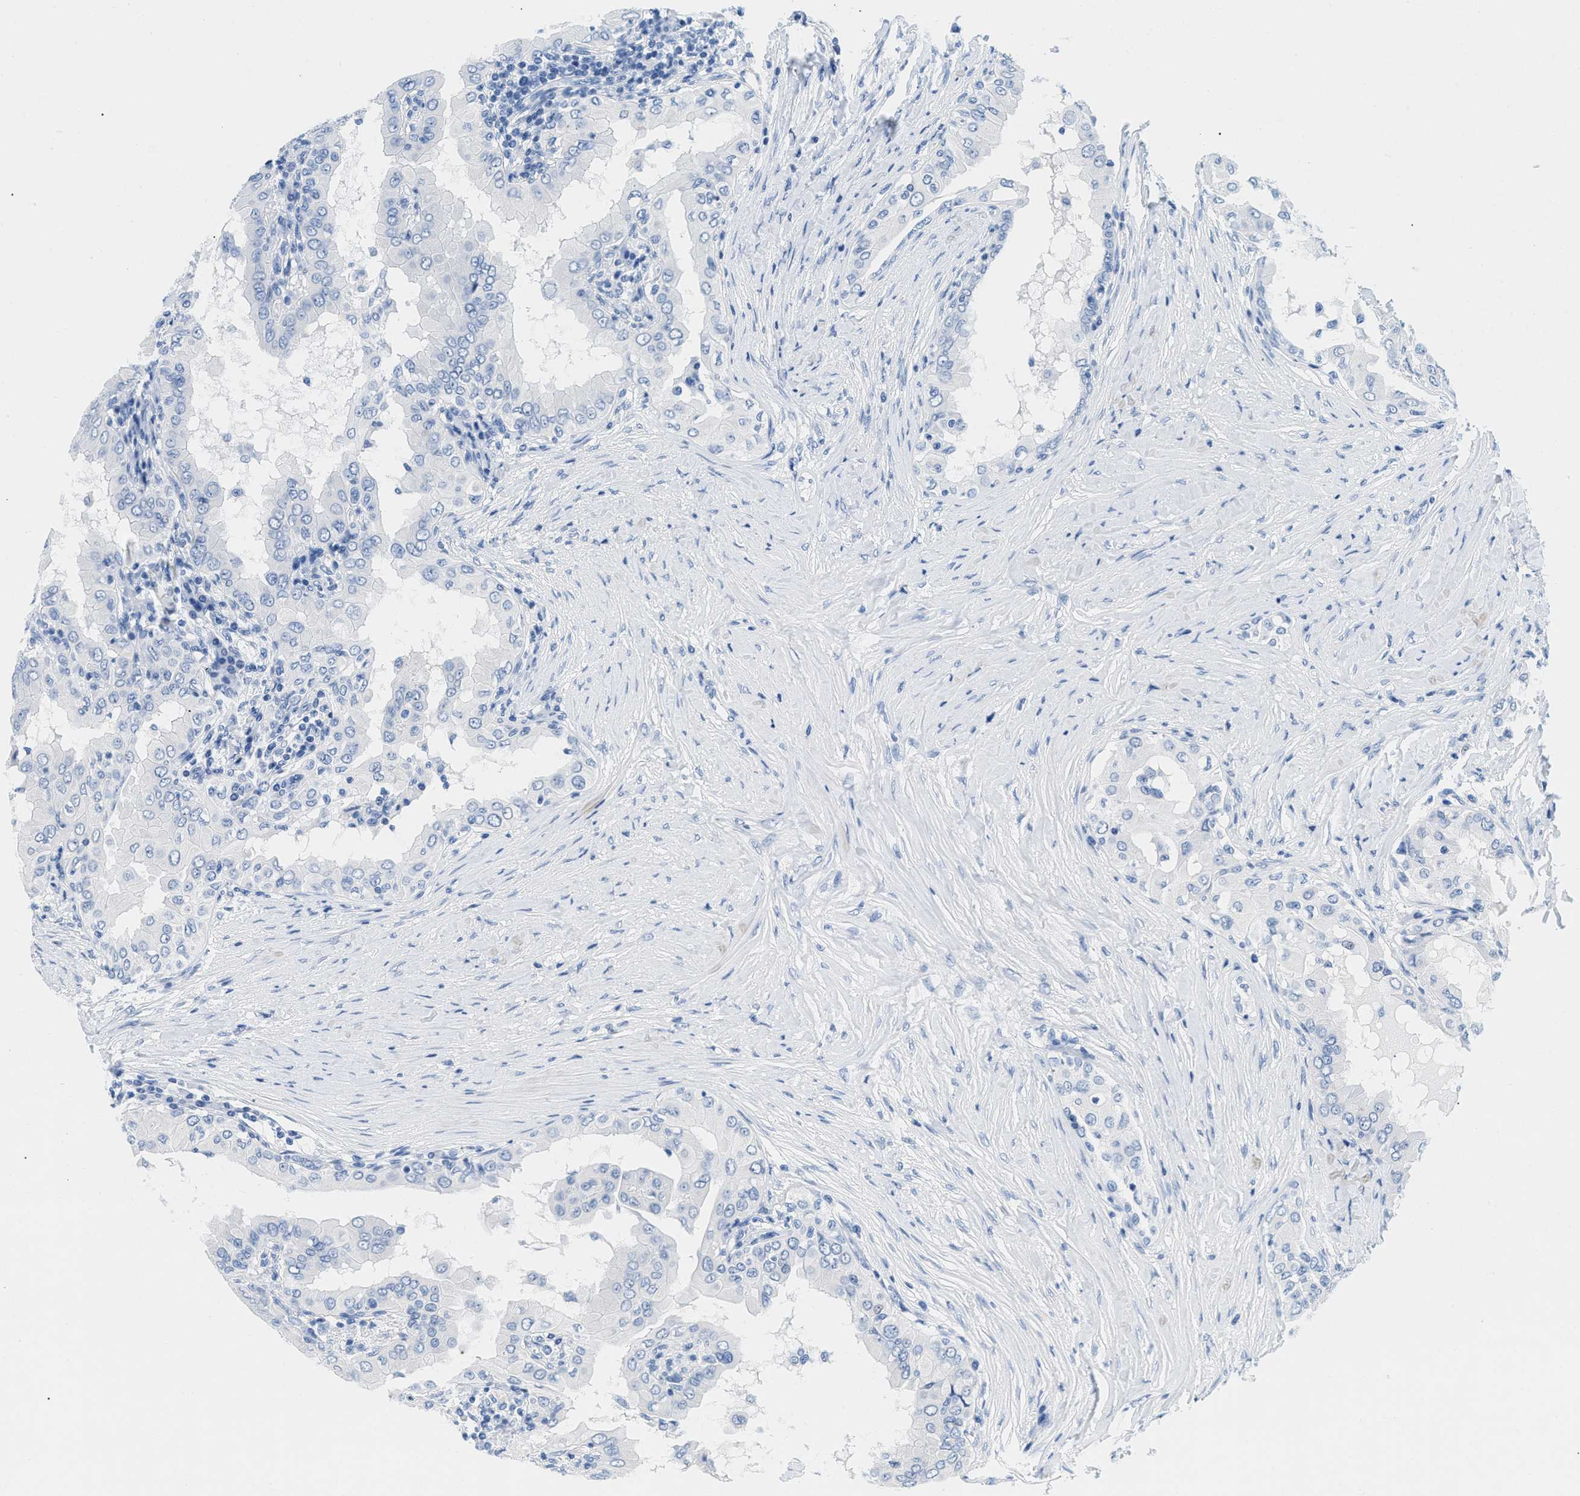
{"staining": {"intensity": "negative", "quantity": "none", "location": "none"}, "tissue": "thyroid cancer", "cell_type": "Tumor cells", "image_type": "cancer", "snomed": [{"axis": "morphology", "description": "Papillary adenocarcinoma, NOS"}, {"axis": "topography", "description": "Thyroid gland"}], "caption": "DAB immunohistochemical staining of human thyroid cancer (papillary adenocarcinoma) exhibits no significant staining in tumor cells.", "gene": "GSN", "patient": {"sex": "male", "age": 33}}